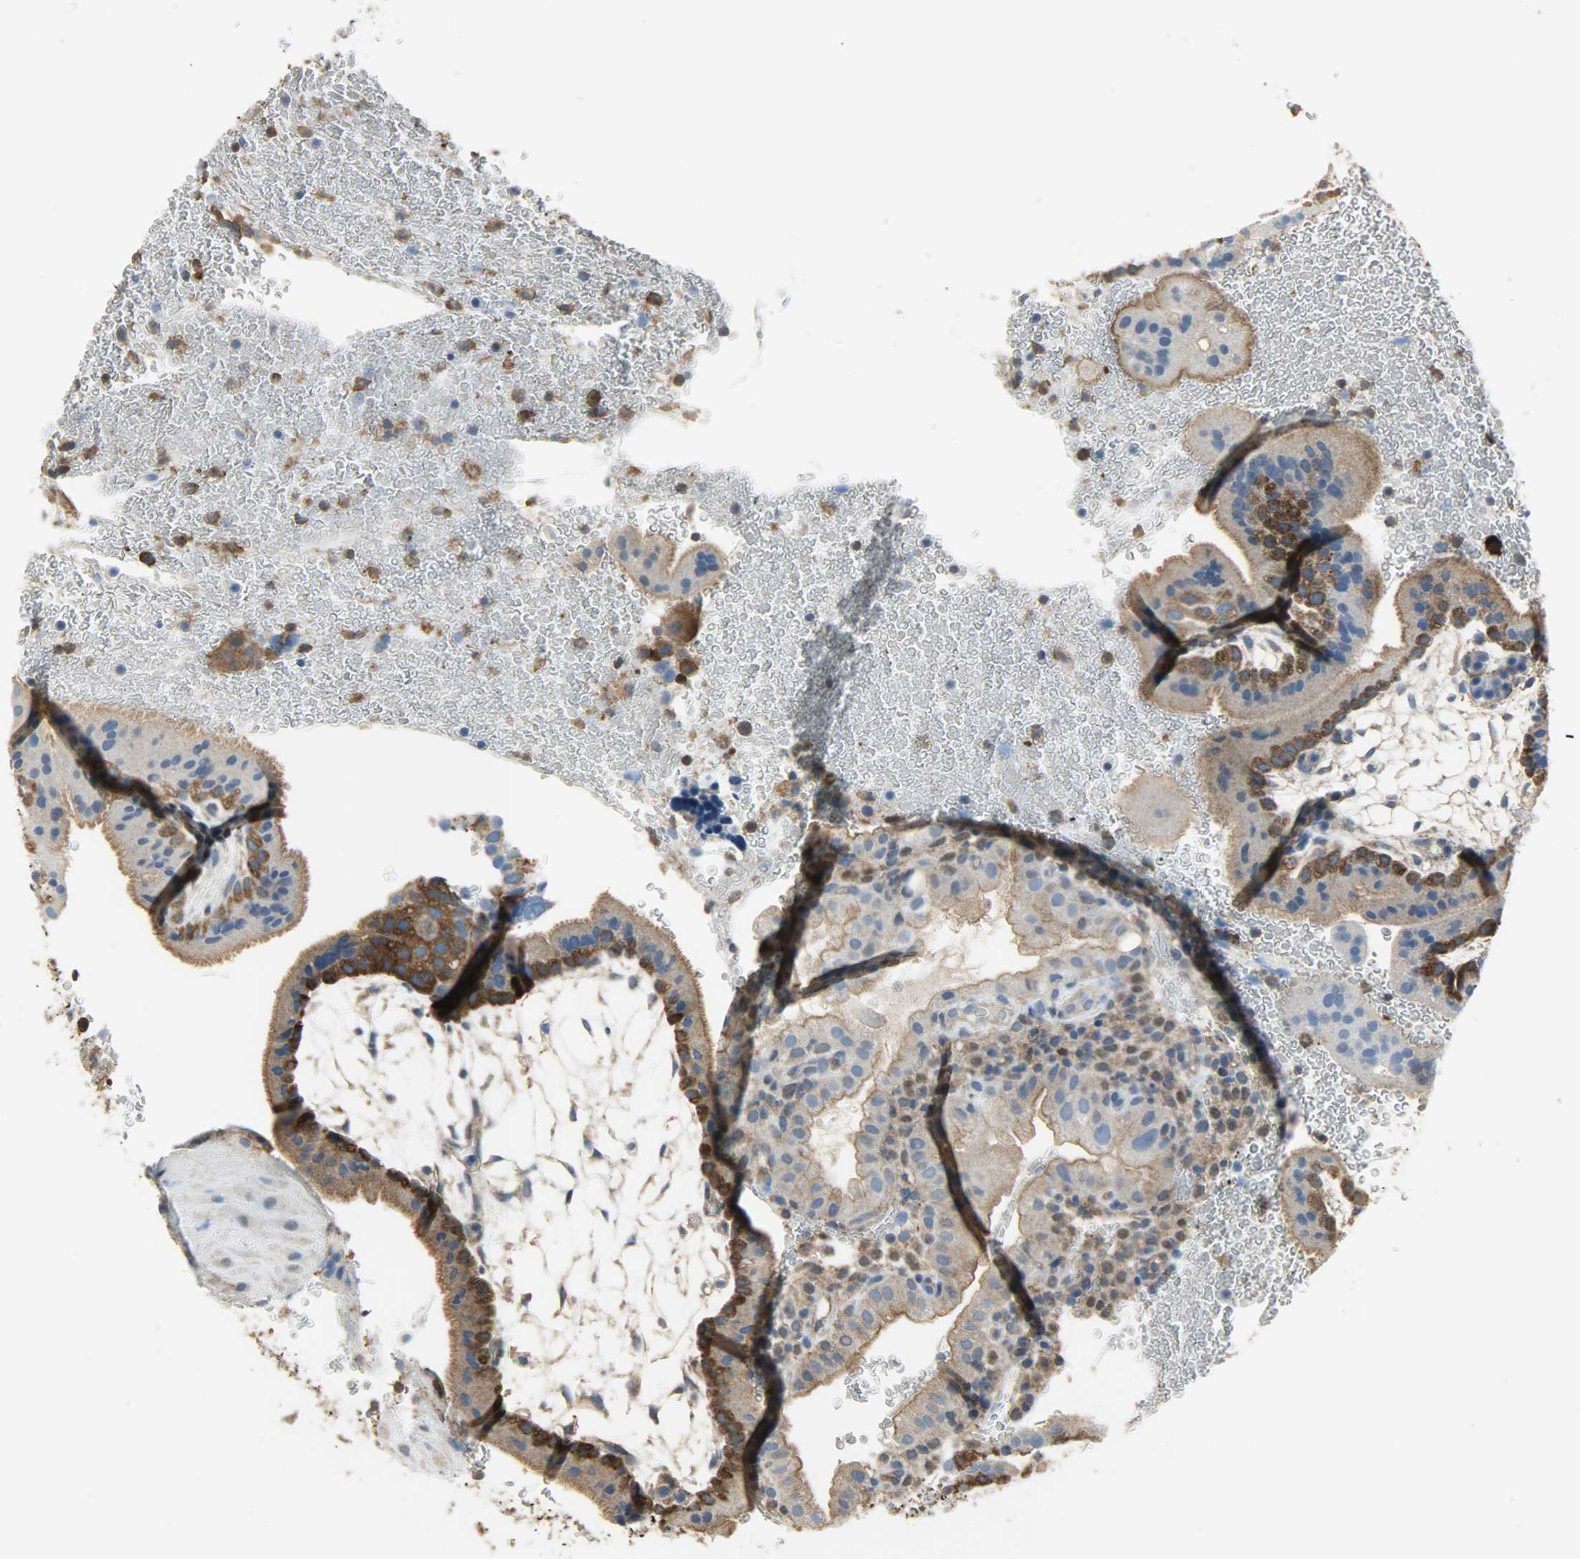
{"staining": {"intensity": "weak", "quantity": "25%-75%", "location": "cytoplasmic/membranous"}, "tissue": "placenta", "cell_type": "Decidual cells", "image_type": "normal", "snomed": [{"axis": "morphology", "description": "Normal tissue, NOS"}, {"axis": "topography", "description": "Placenta"}], "caption": "Unremarkable placenta displays weak cytoplasmic/membranous positivity in about 25%-75% of decidual cells (DAB (3,3'-diaminobenzidine) = brown stain, brightfield microscopy at high magnification)..", "gene": "DNAJA4", "patient": {"sex": "female", "age": 19}}